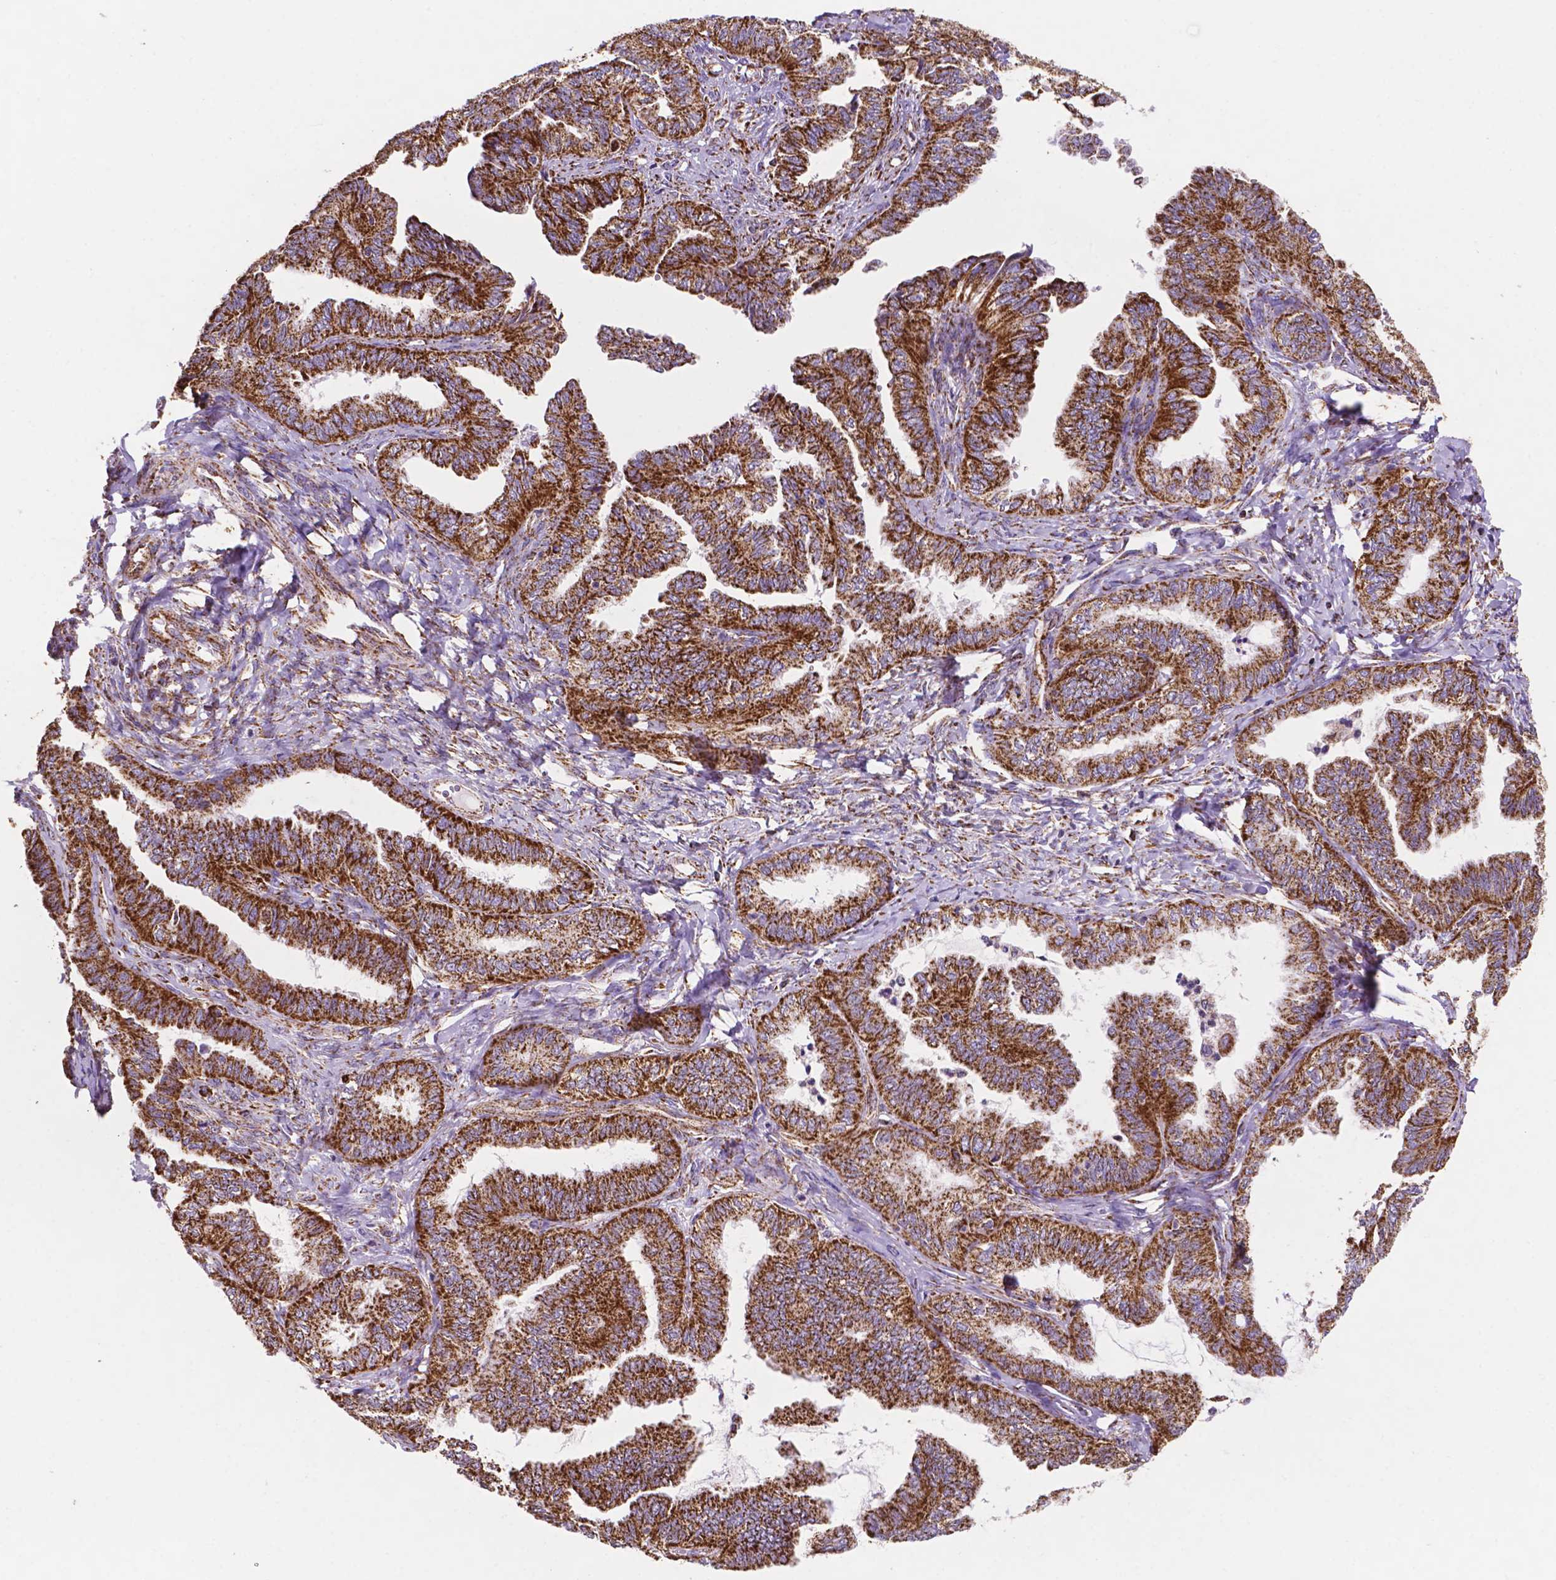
{"staining": {"intensity": "strong", "quantity": ">75%", "location": "cytoplasmic/membranous"}, "tissue": "ovarian cancer", "cell_type": "Tumor cells", "image_type": "cancer", "snomed": [{"axis": "morphology", "description": "Carcinoma, endometroid"}, {"axis": "topography", "description": "Ovary"}], "caption": "IHC photomicrograph of human endometroid carcinoma (ovarian) stained for a protein (brown), which demonstrates high levels of strong cytoplasmic/membranous positivity in approximately >75% of tumor cells.", "gene": "HSPD1", "patient": {"sex": "female", "age": 70}}